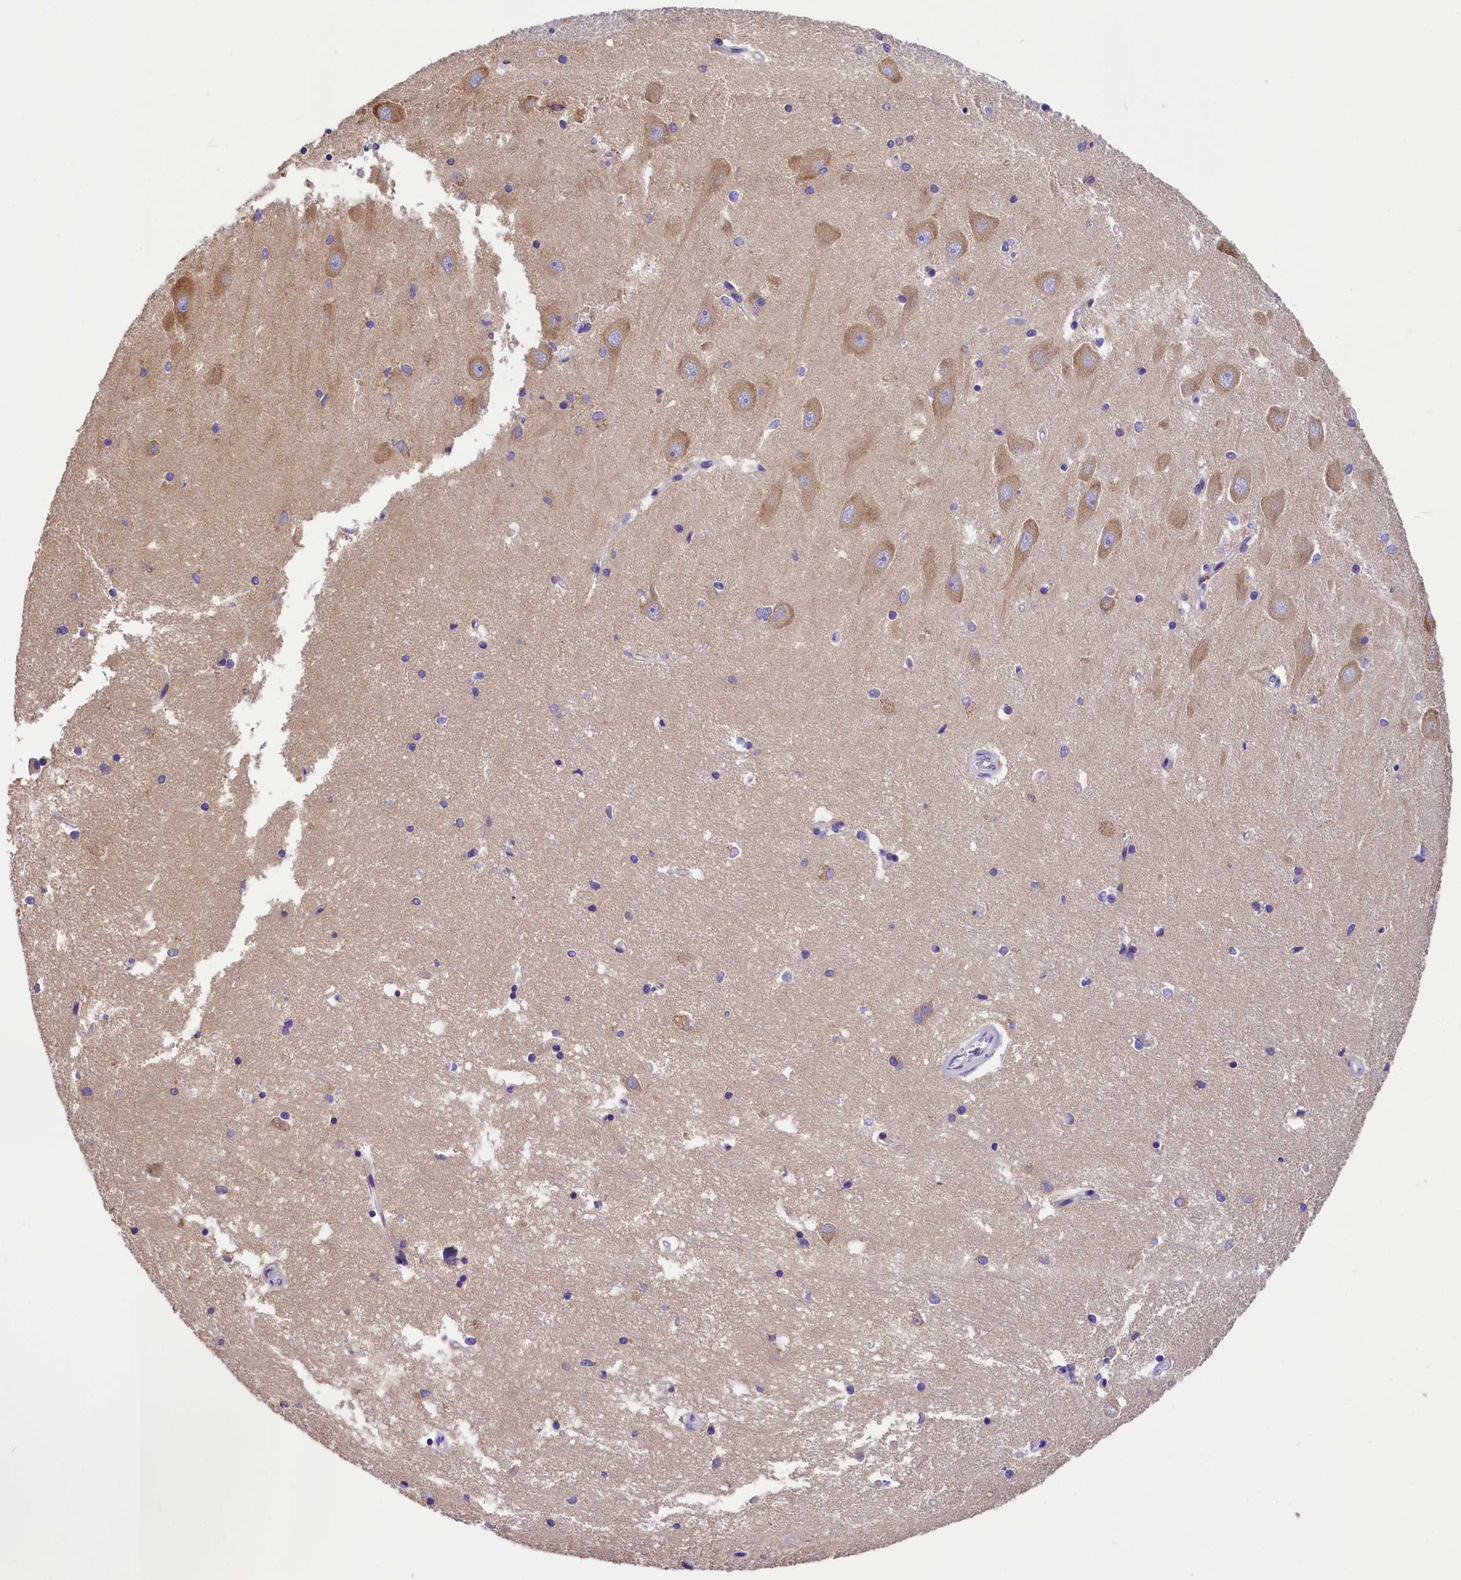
{"staining": {"intensity": "weak", "quantity": "<25%", "location": "cytoplasmic/membranous"}, "tissue": "hippocampus", "cell_type": "Glial cells", "image_type": "normal", "snomed": [{"axis": "morphology", "description": "Normal tissue, NOS"}, {"axis": "topography", "description": "Hippocampus"}], "caption": "There is no significant expression in glial cells of hippocampus. The staining was performed using DAB to visualize the protein expression in brown, while the nuclei were stained in blue with hematoxylin (Magnification: 20x).", "gene": "AP3B2", "patient": {"sex": "male", "age": 45}}